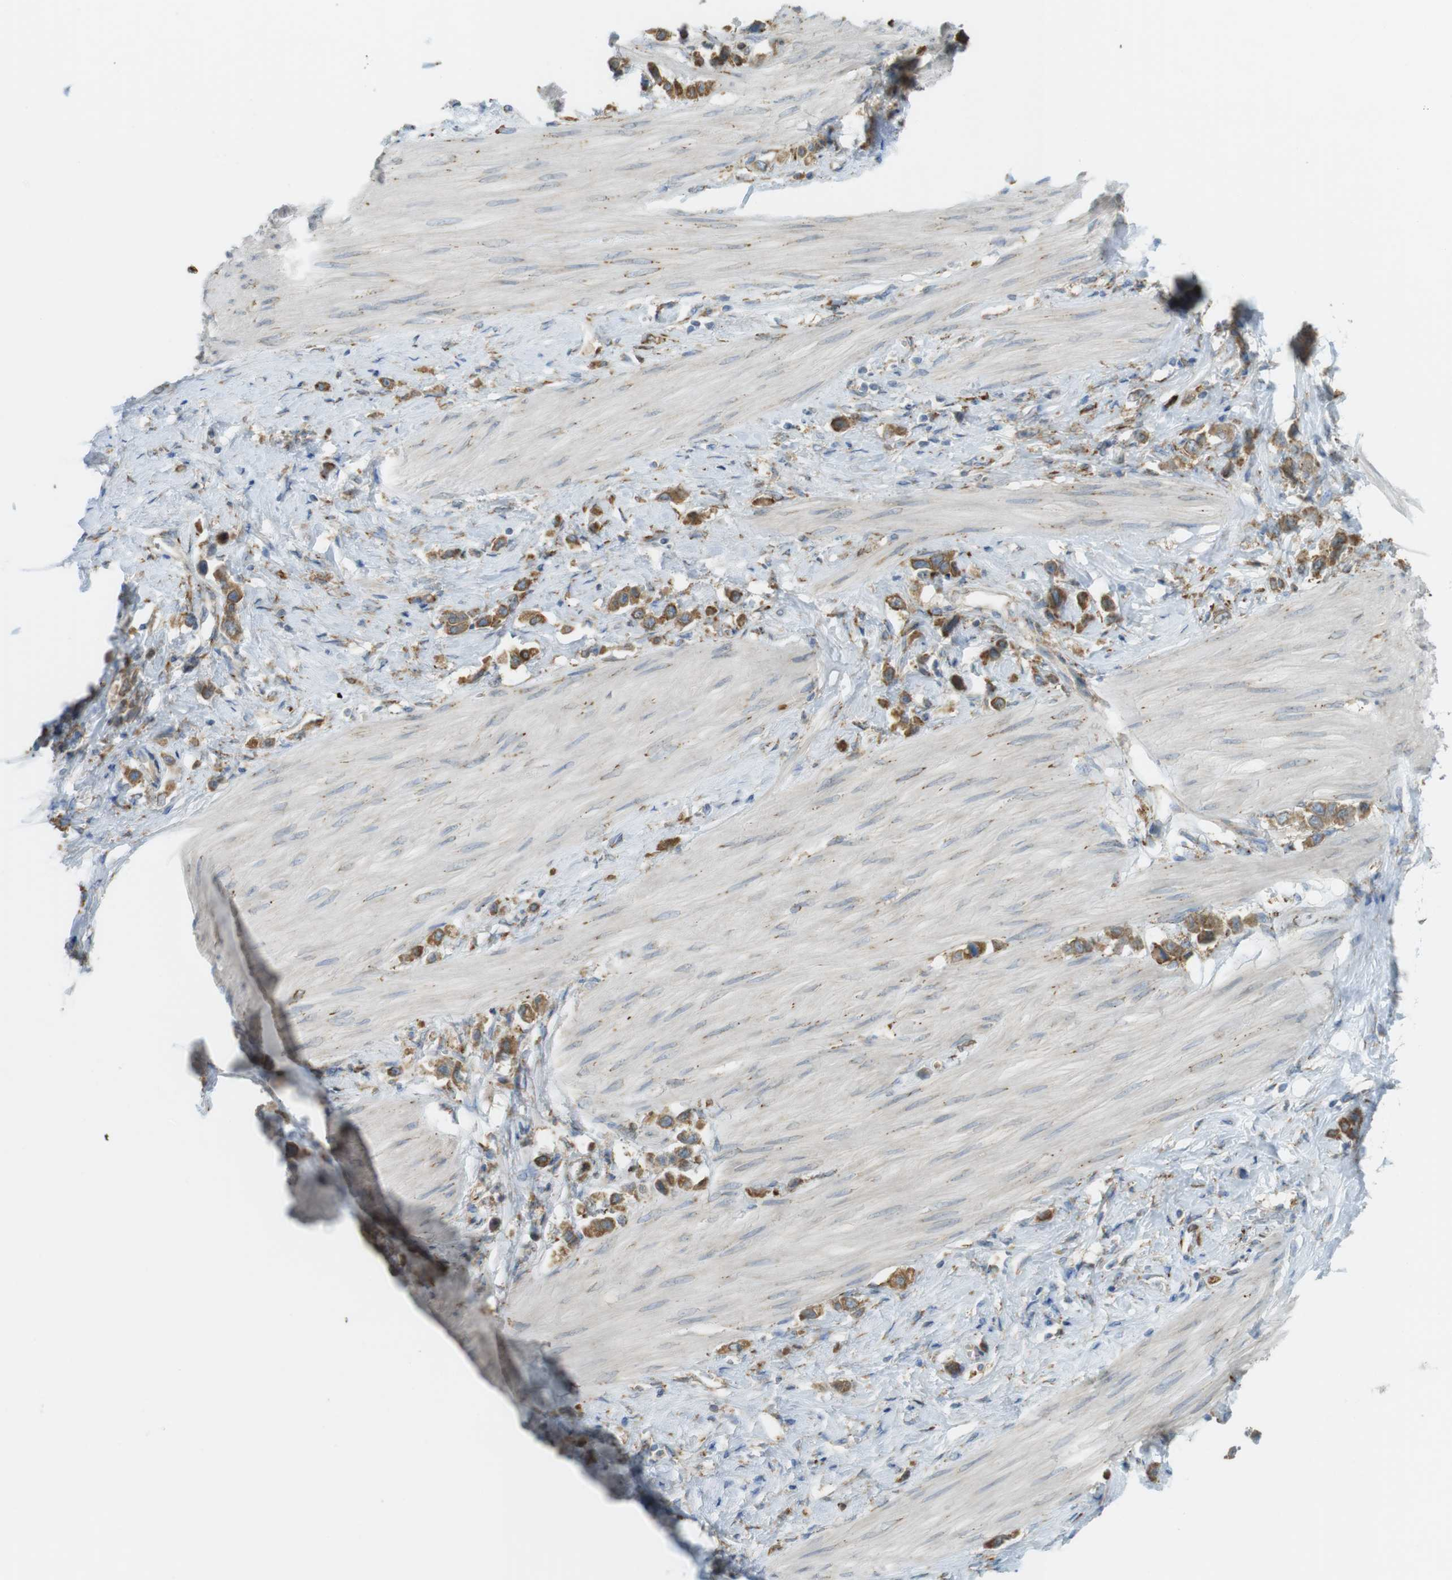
{"staining": {"intensity": "moderate", "quantity": ">75%", "location": "cytoplasmic/membranous"}, "tissue": "stomach cancer", "cell_type": "Tumor cells", "image_type": "cancer", "snomed": [{"axis": "morphology", "description": "Adenocarcinoma, NOS"}, {"axis": "topography", "description": "Stomach"}], "caption": "Immunohistochemistry (IHC) histopathology image of stomach cancer (adenocarcinoma) stained for a protein (brown), which displays medium levels of moderate cytoplasmic/membranous positivity in about >75% of tumor cells.", "gene": "MBOAT2", "patient": {"sex": "female", "age": 65}}